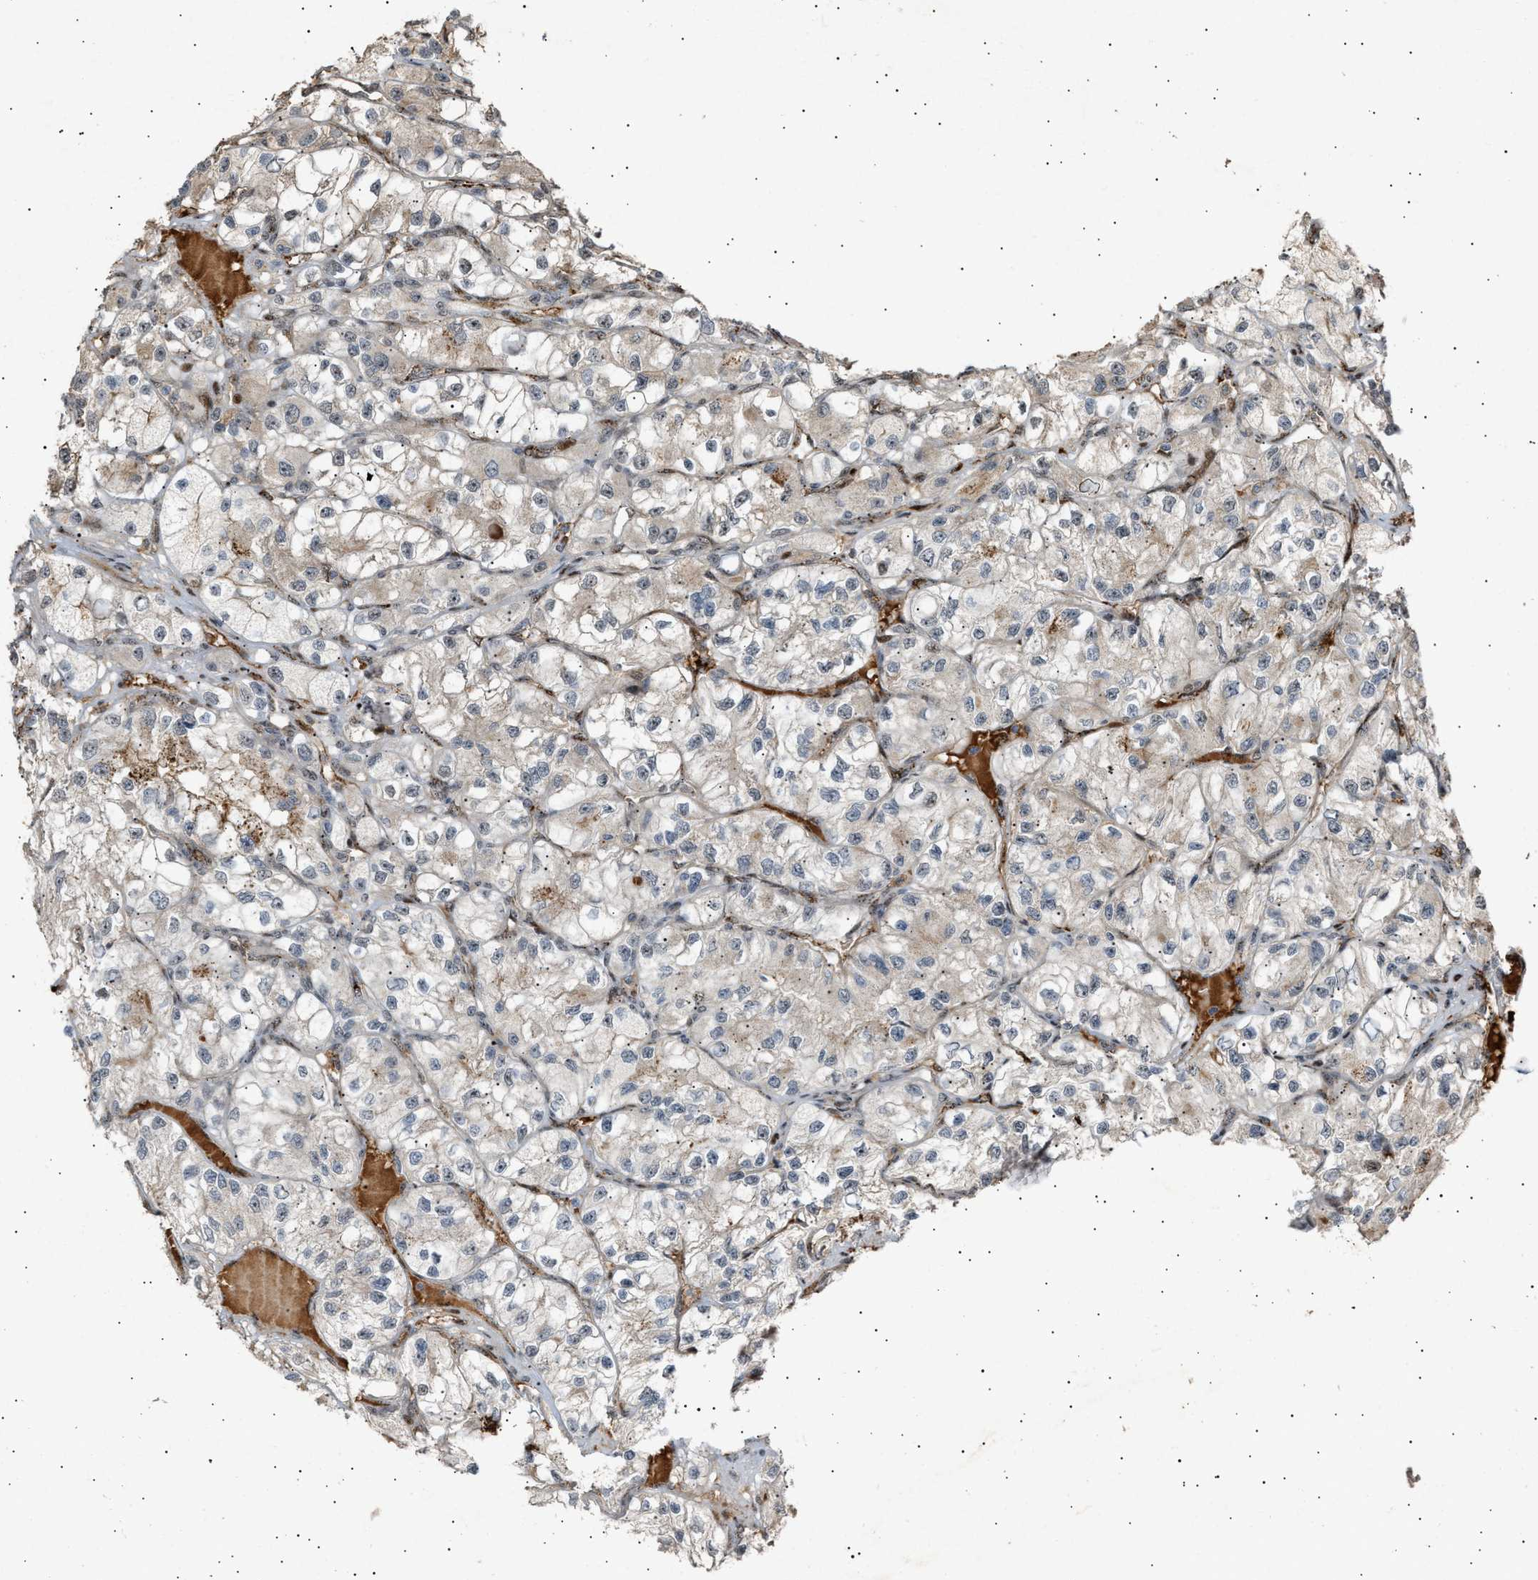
{"staining": {"intensity": "negative", "quantity": "none", "location": "none"}, "tissue": "renal cancer", "cell_type": "Tumor cells", "image_type": "cancer", "snomed": [{"axis": "morphology", "description": "Adenocarcinoma, NOS"}, {"axis": "topography", "description": "Kidney"}], "caption": "A micrograph of renal cancer (adenocarcinoma) stained for a protein exhibits no brown staining in tumor cells.", "gene": "ZFAND5", "patient": {"sex": "female", "age": 57}}